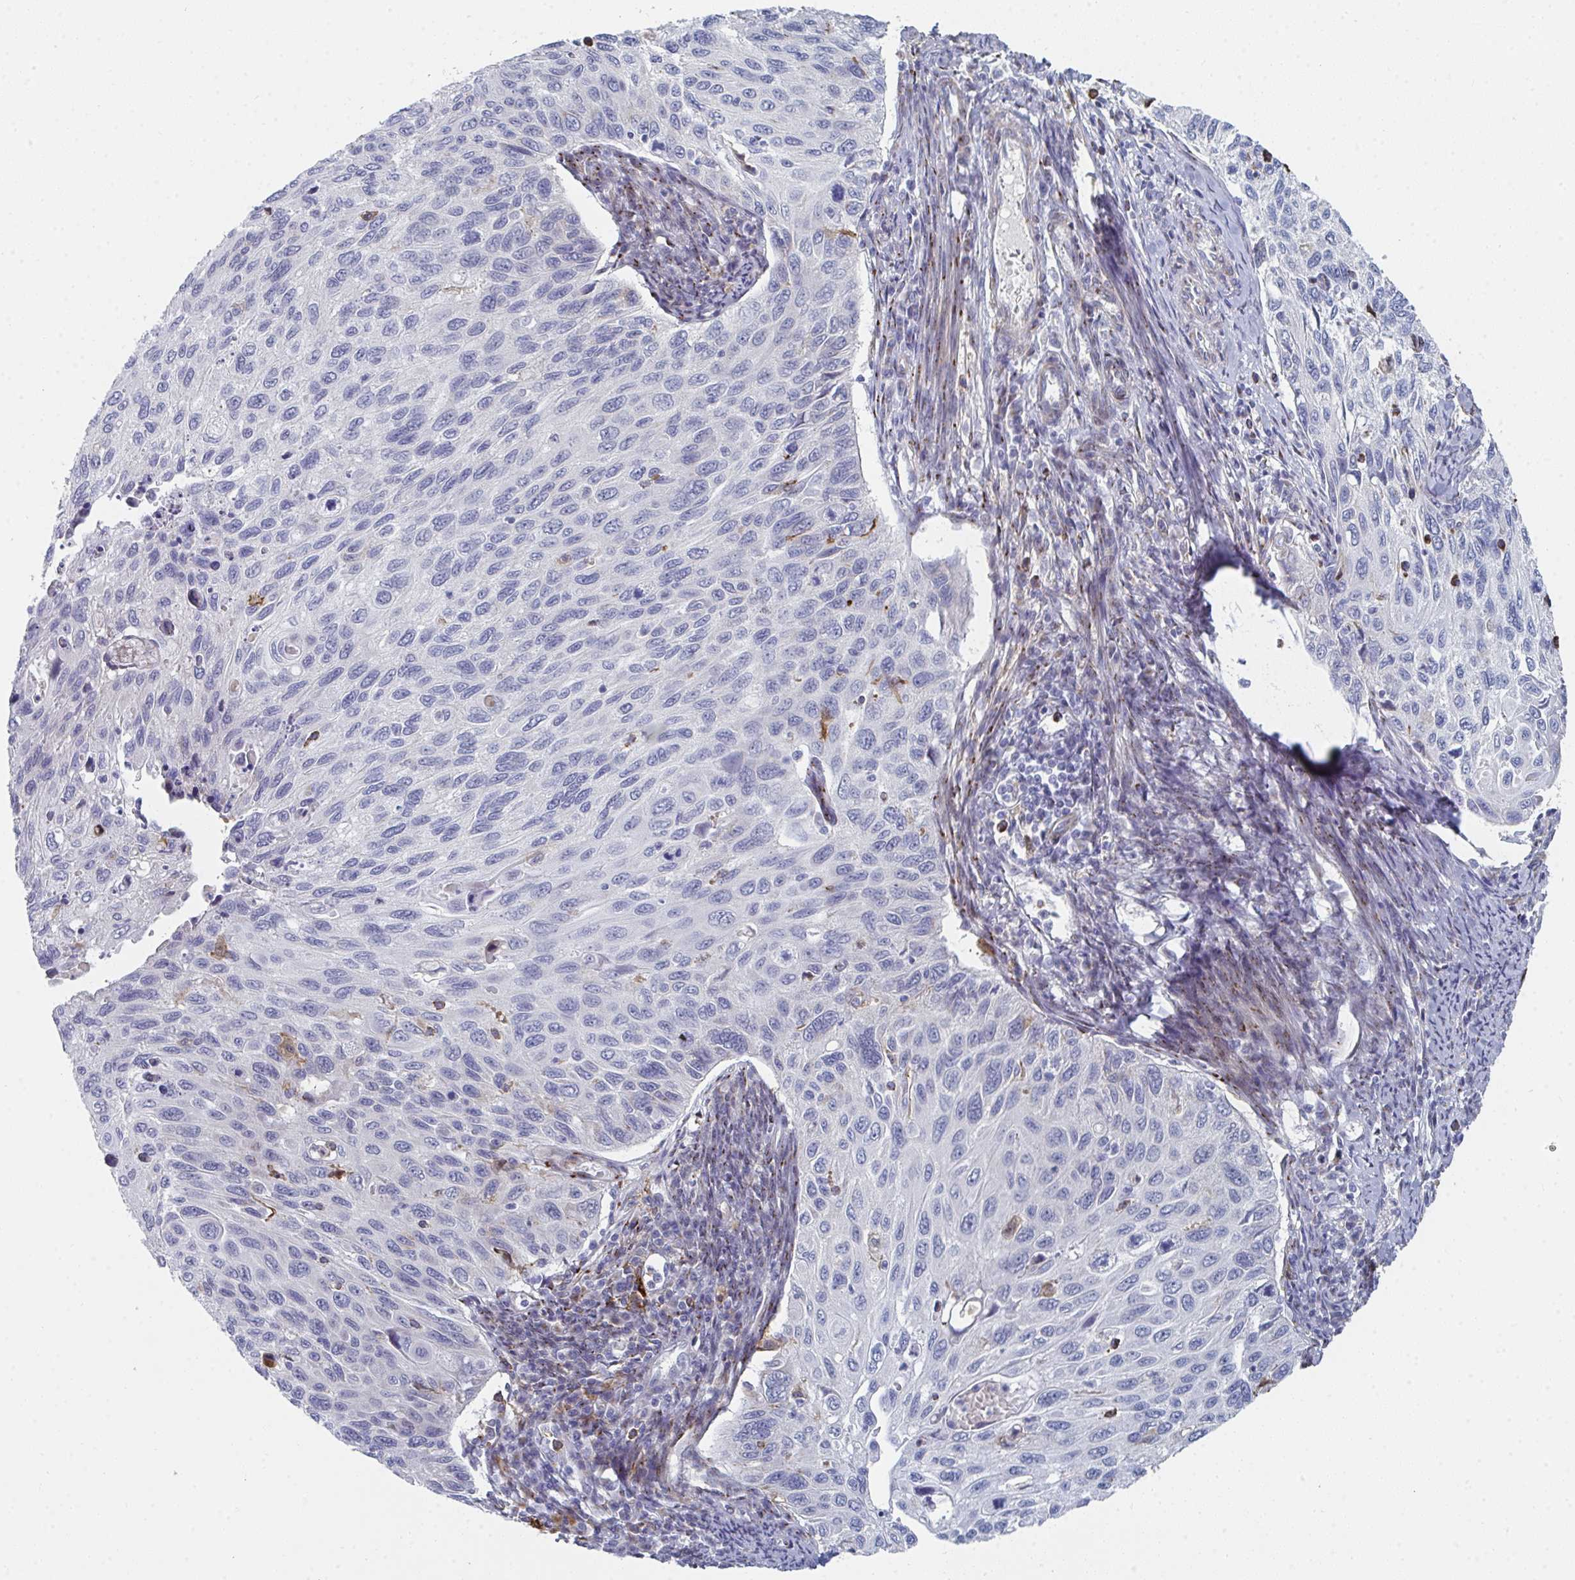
{"staining": {"intensity": "negative", "quantity": "none", "location": "none"}, "tissue": "cervical cancer", "cell_type": "Tumor cells", "image_type": "cancer", "snomed": [{"axis": "morphology", "description": "Squamous cell carcinoma, NOS"}, {"axis": "topography", "description": "Cervix"}], "caption": "An immunohistochemistry micrograph of cervical squamous cell carcinoma is shown. There is no staining in tumor cells of cervical squamous cell carcinoma.", "gene": "PSMG1", "patient": {"sex": "female", "age": 70}}